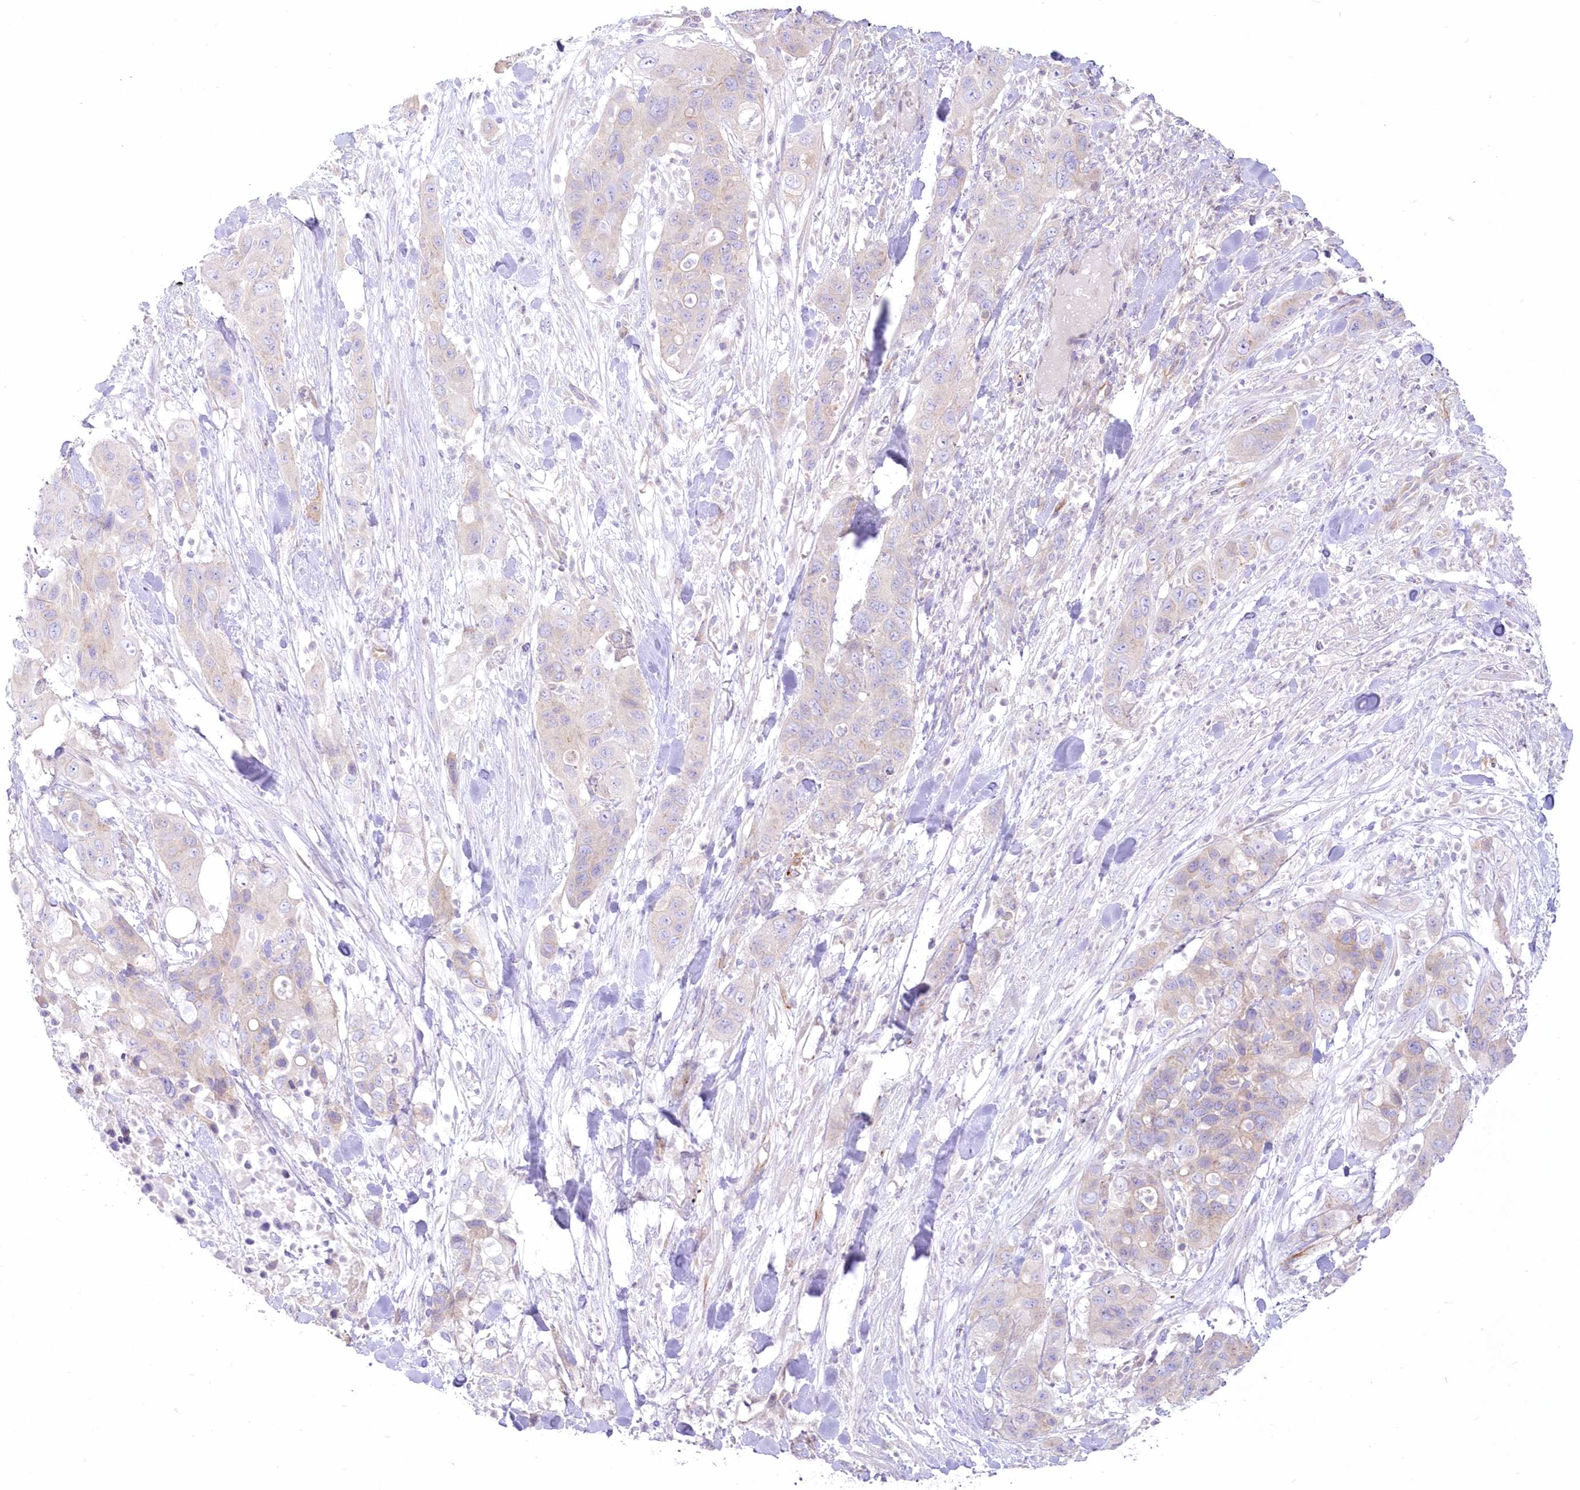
{"staining": {"intensity": "weak", "quantity": ">75%", "location": "cytoplasmic/membranous"}, "tissue": "pancreatic cancer", "cell_type": "Tumor cells", "image_type": "cancer", "snomed": [{"axis": "morphology", "description": "Adenocarcinoma, NOS"}, {"axis": "topography", "description": "Pancreas"}], "caption": "Immunohistochemistry (DAB) staining of adenocarcinoma (pancreatic) reveals weak cytoplasmic/membranous protein staining in about >75% of tumor cells.", "gene": "ZNF843", "patient": {"sex": "female", "age": 71}}